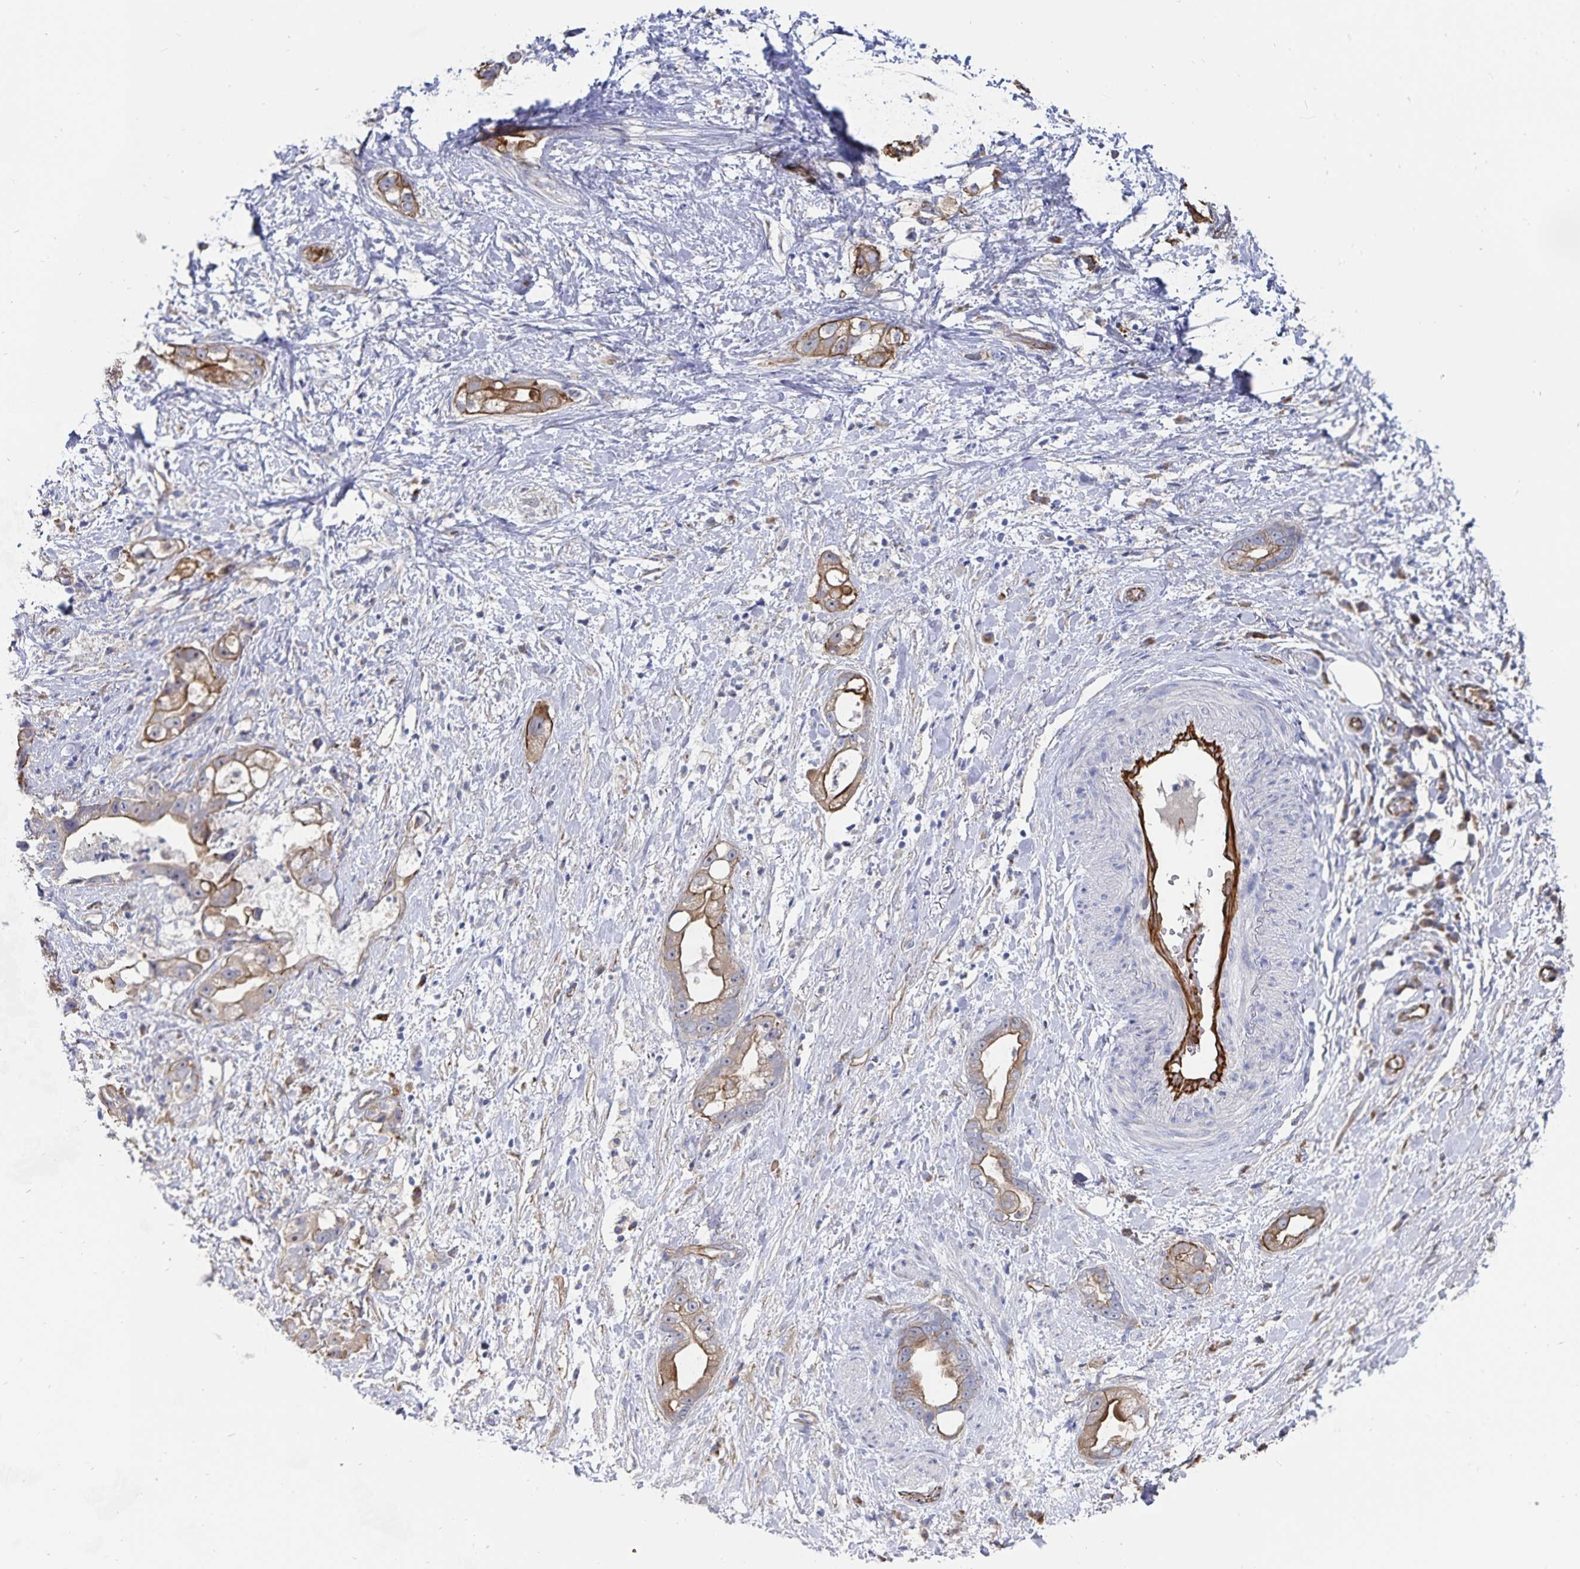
{"staining": {"intensity": "moderate", "quantity": "25%-75%", "location": "cytoplasmic/membranous"}, "tissue": "stomach cancer", "cell_type": "Tumor cells", "image_type": "cancer", "snomed": [{"axis": "morphology", "description": "Adenocarcinoma, NOS"}, {"axis": "topography", "description": "Stomach"}], "caption": "Adenocarcinoma (stomach) stained with immunohistochemistry (IHC) reveals moderate cytoplasmic/membranous staining in about 25%-75% of tumor cells.", "gene": "SSTR1", "patient": {"sex": "male", "age": 55}}